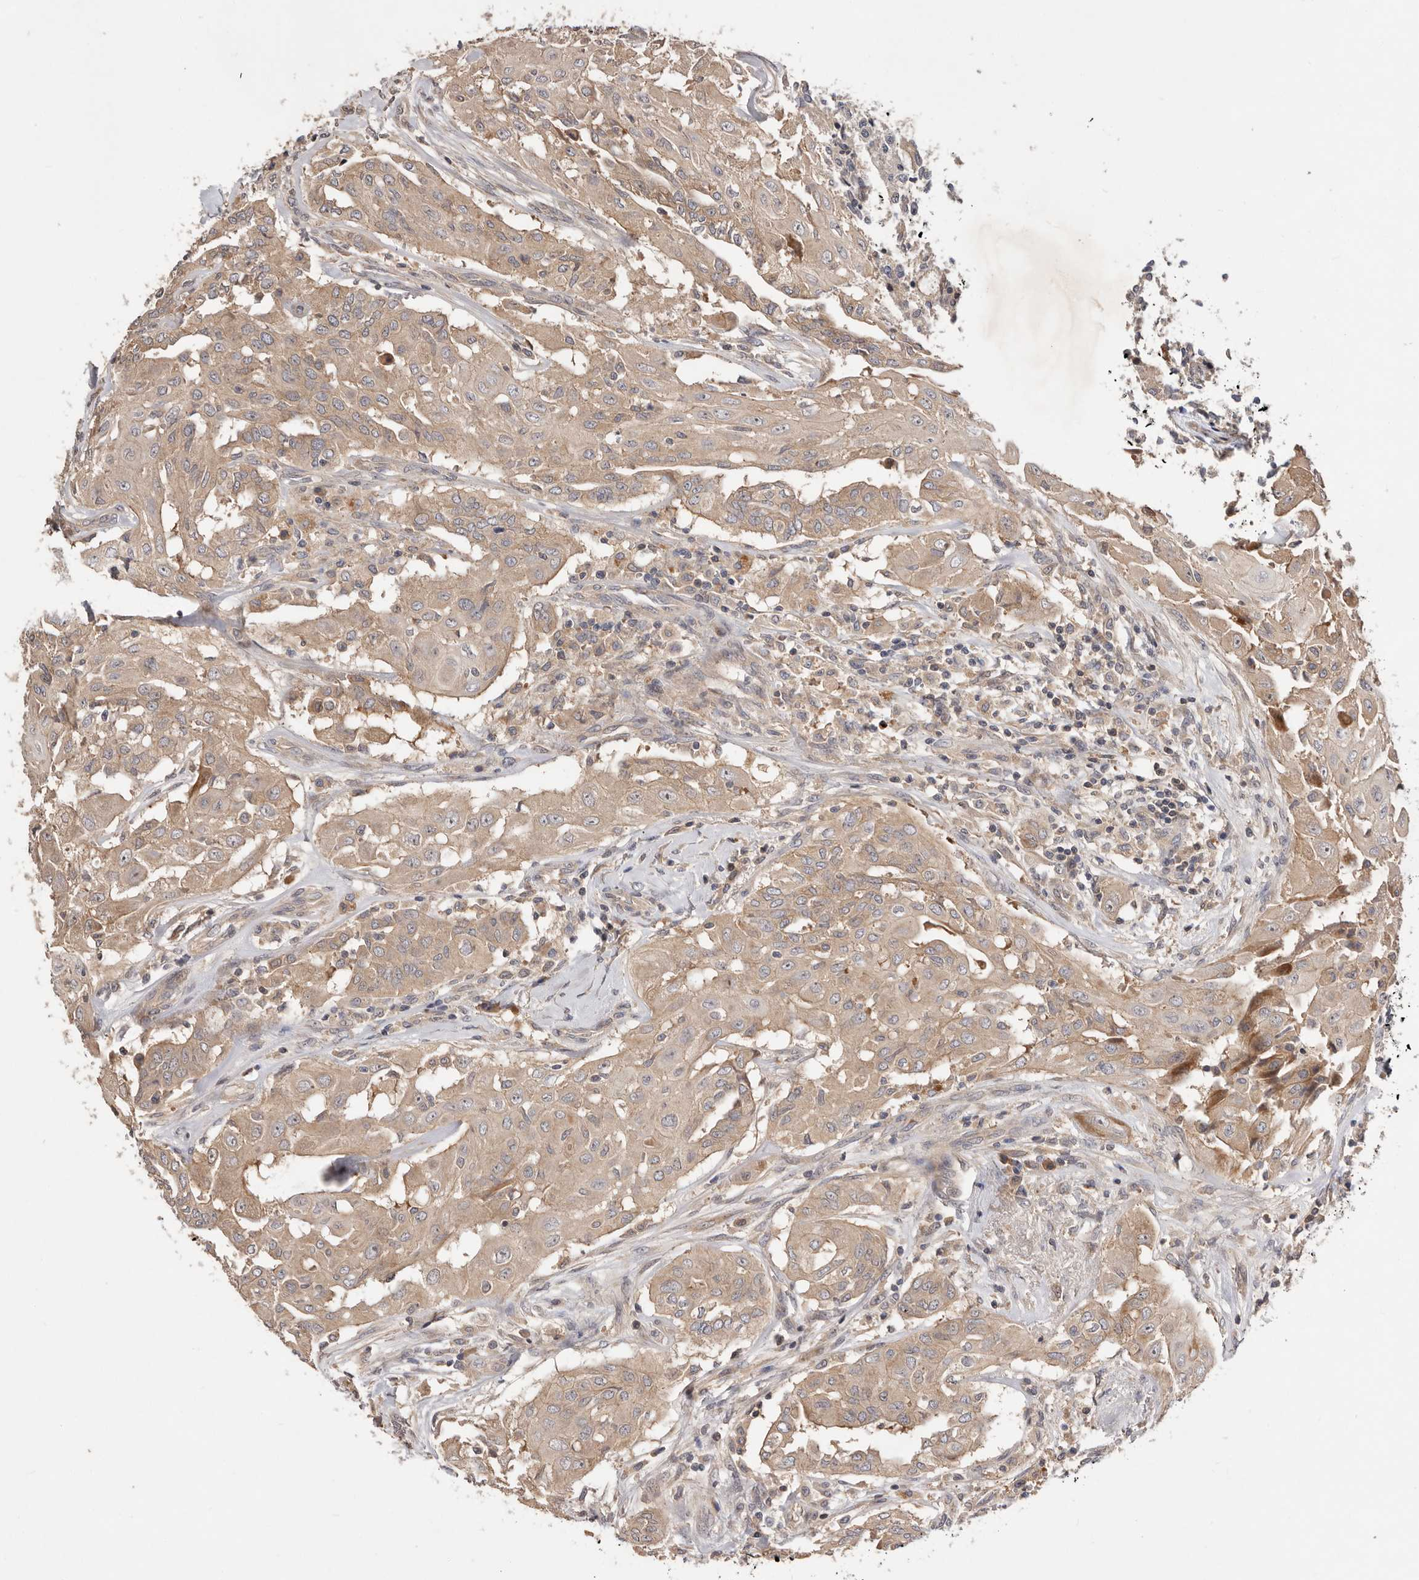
{"staining": {"intensity": "moderate", "quantity": ">75%", "location": "cytoplasmic/membranous"}, "tissue": "thyroid cancer", "cell_type": "Tumor cells", "image_type": "cancer", "snomed": [{"axis": "morphology", "description": "Papillary adenocarcinoma, NOS"}, {"axis": "topography", "description": "Thyroid gland"}], "caption": "Thyroid papillary adenocarcinoma stained with DAB immunohistochemistry demonstrates medium levels of moderate cytoplasmic/membranous staining in about >75% of tumor cells. Using DAB (3,3'-diaminobenzidine) (brown) and hematoxylin (blue) stains, captured at high magnification using brightfield microscopy.", "gene": "DOP1A", "patient": {"sex": "female", "age": 59}}